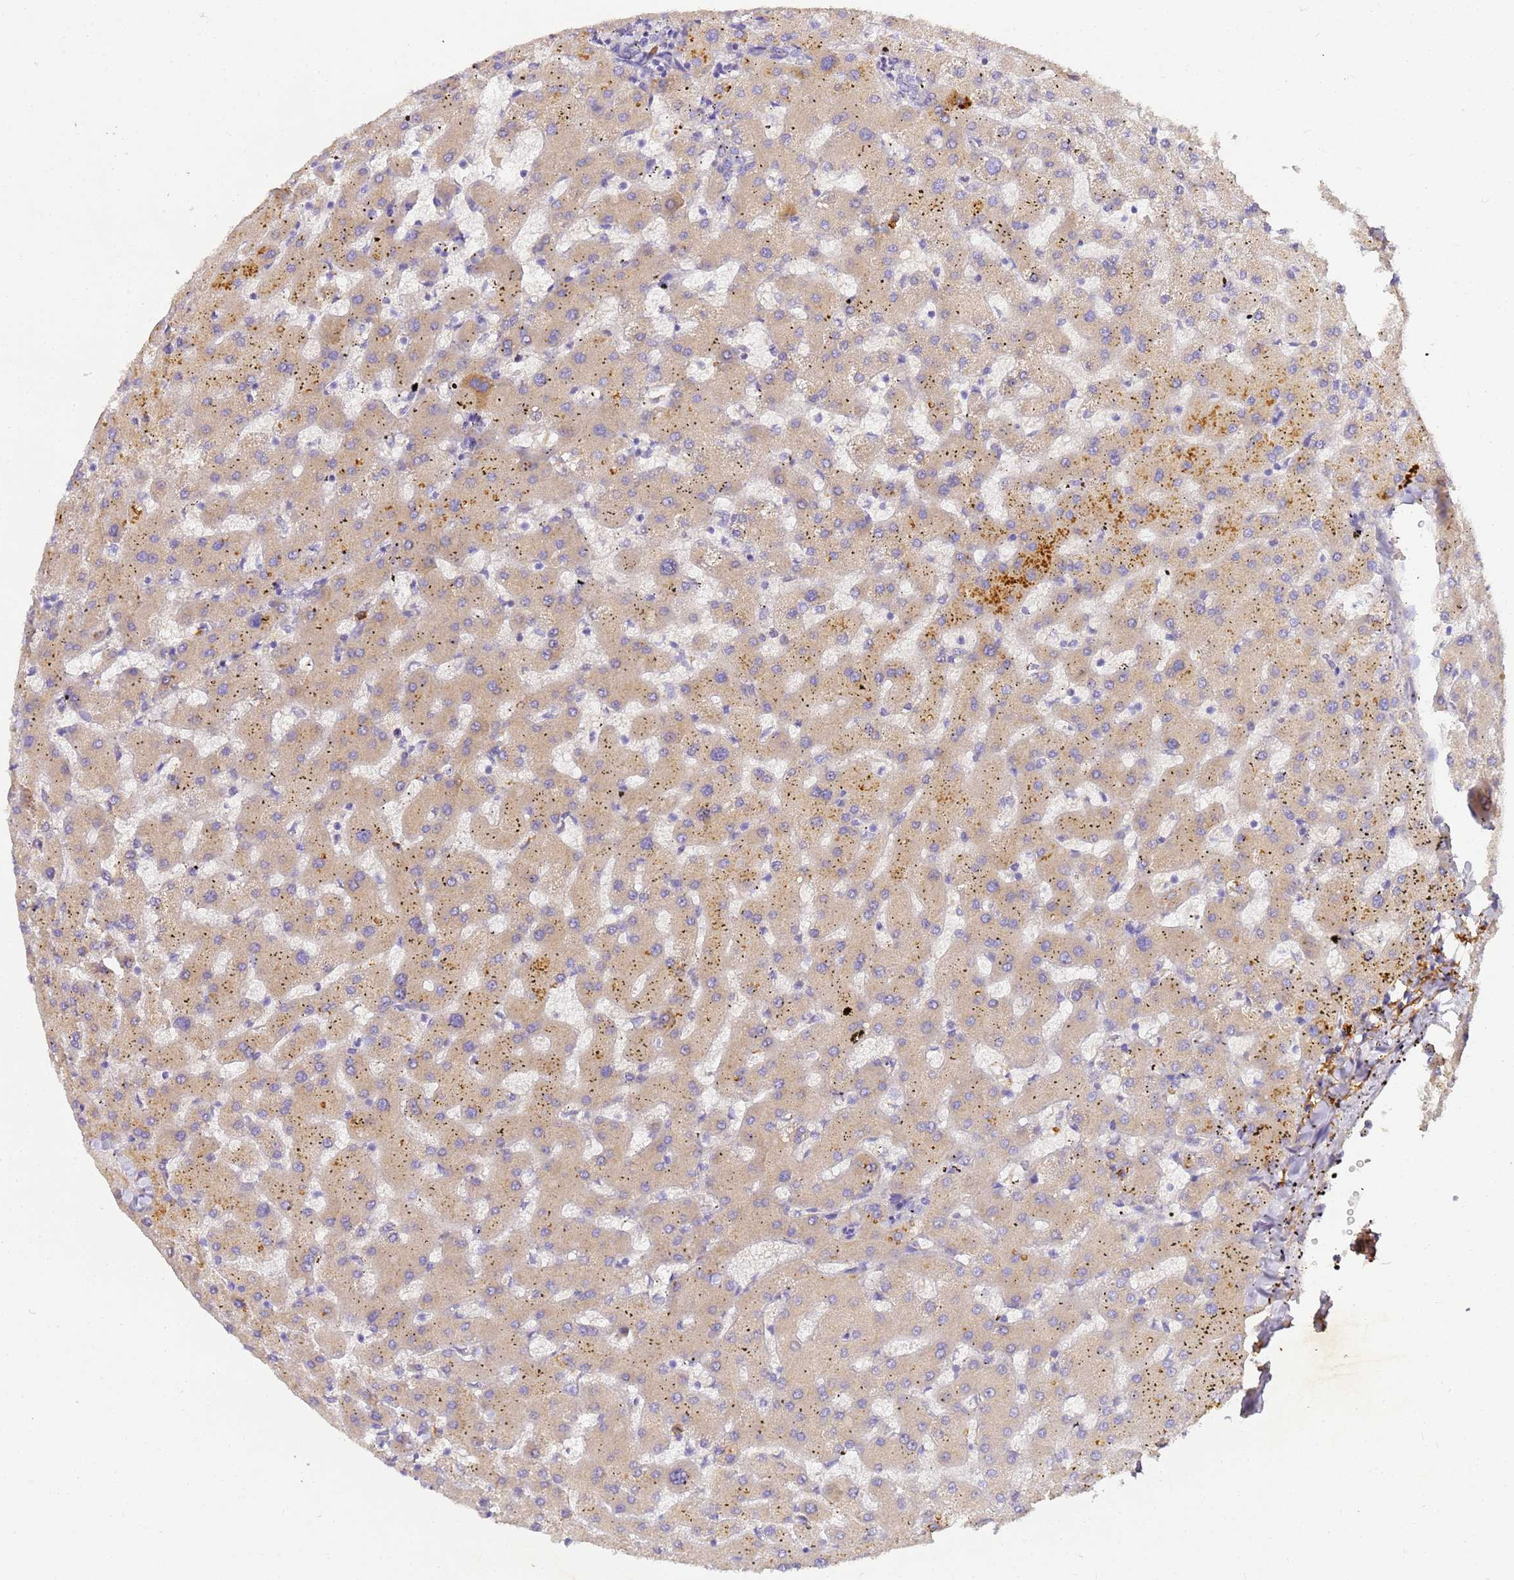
{"staining": {"intensity": "negative", "quantity": "none", "location": "none"}, "tissue": "liver", "cell_type": "Cholangiocytes", "image_type": "normal", "snomed": [{"axis": "morphology", "description": "Normal tissue, NOS"}, {"axis": "topography", "description": "Liver"}], "caption": "IHC of benign human liver demonstrates no positivity in cholangiocytes.", "gene": "CFHR1", "patient": {"sex": "female", "age": 63}}